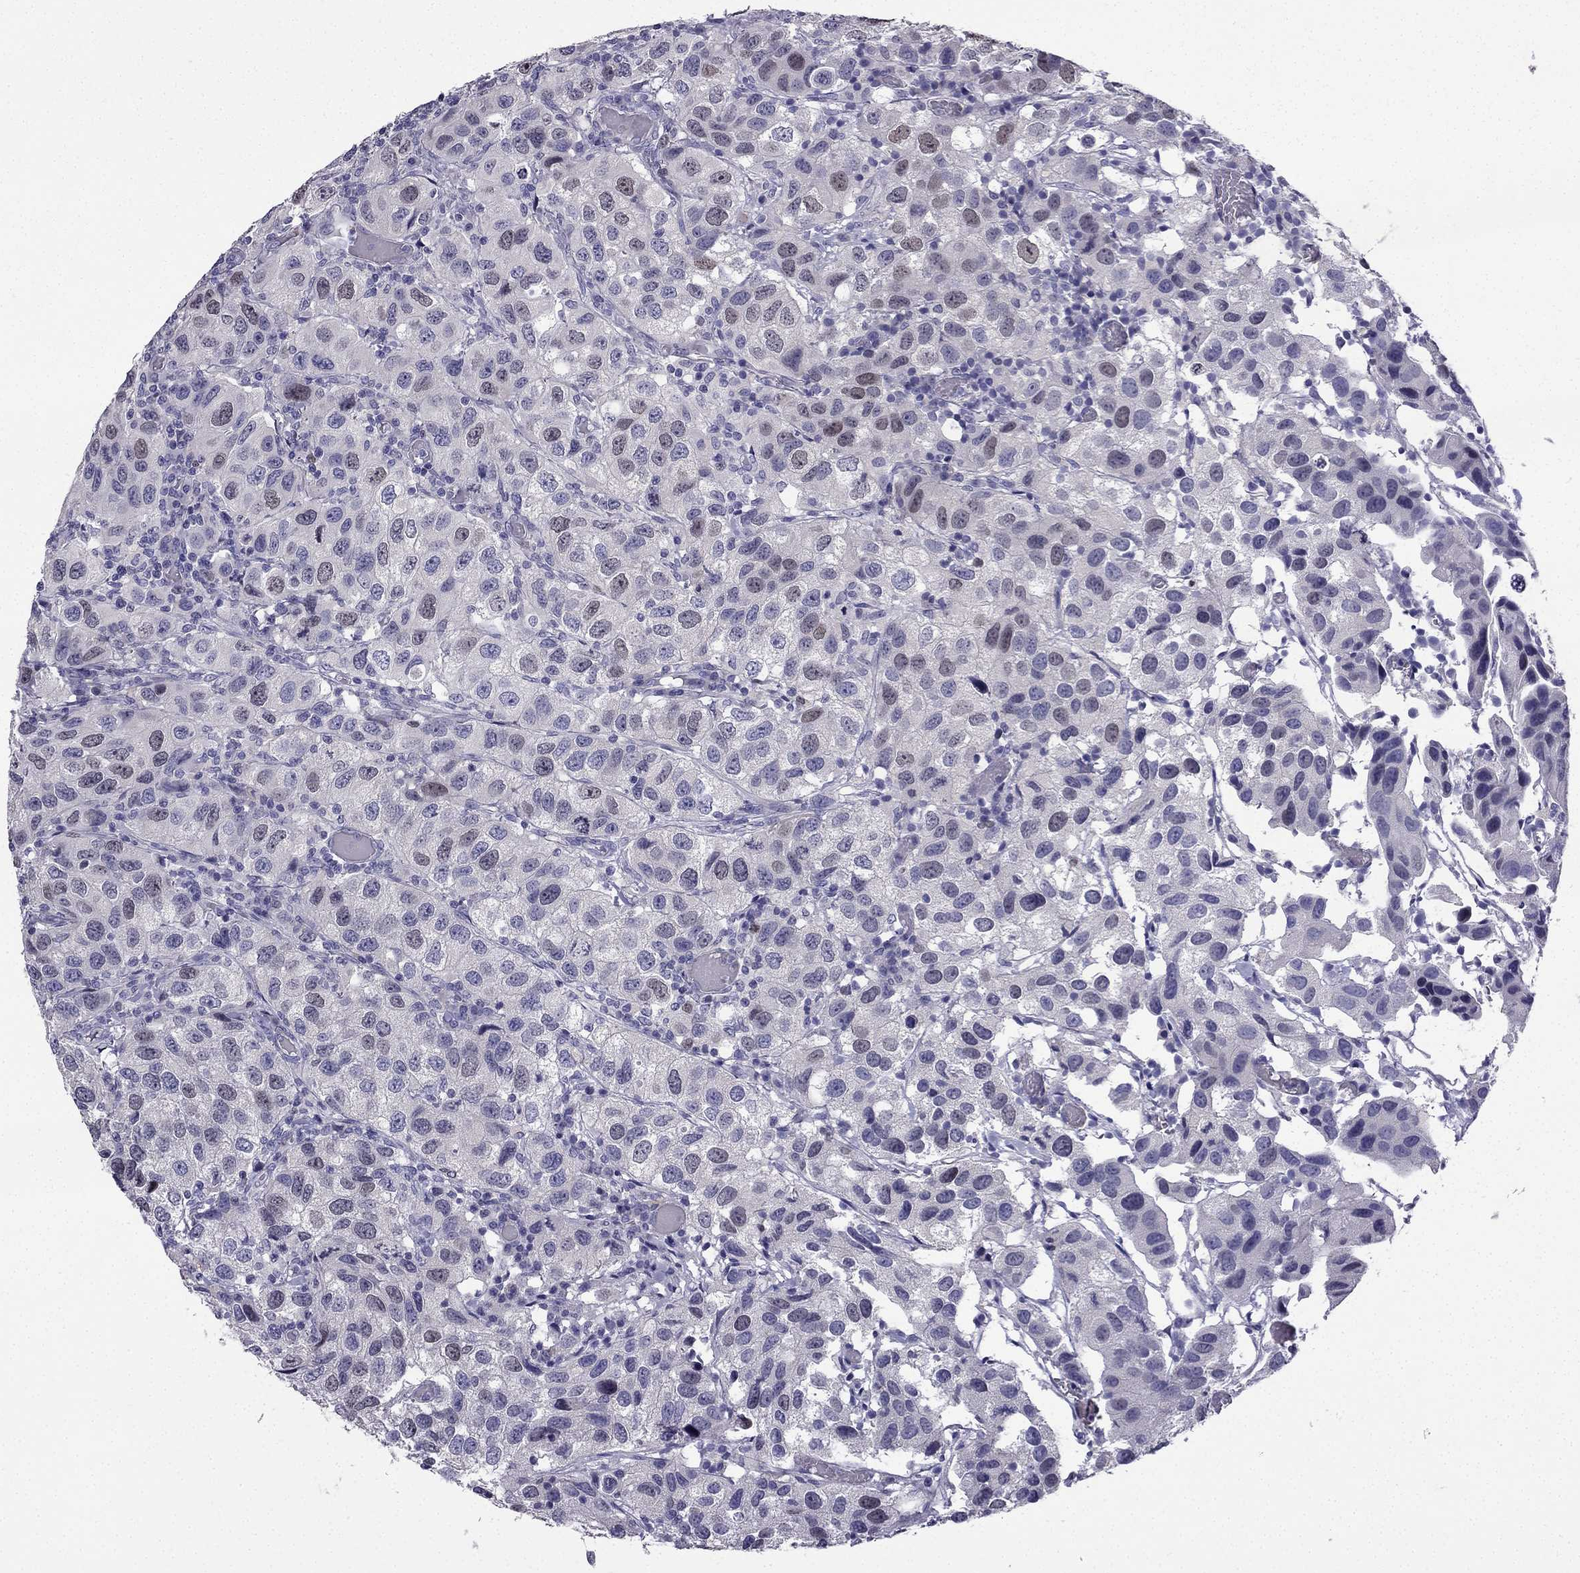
{"staining": {"intensity": "weak", "quantity": "<25%", "location": "nuclear"}, "tissue": "urothelial cancer", "cell_type": "Tumor cells", "image_type": "cancer", "snomed": [{"axis": "morphology", "description": "Urothelial carcinoma, High grade"}, {"axis": "topography", "description": "Urinary bladder"}], "caption": "The image shows no staining of tumor cells in high-grade urothelial carcinoma.", "gene": "UHRF1", "patient": {"sex": "male", "age": 79}}